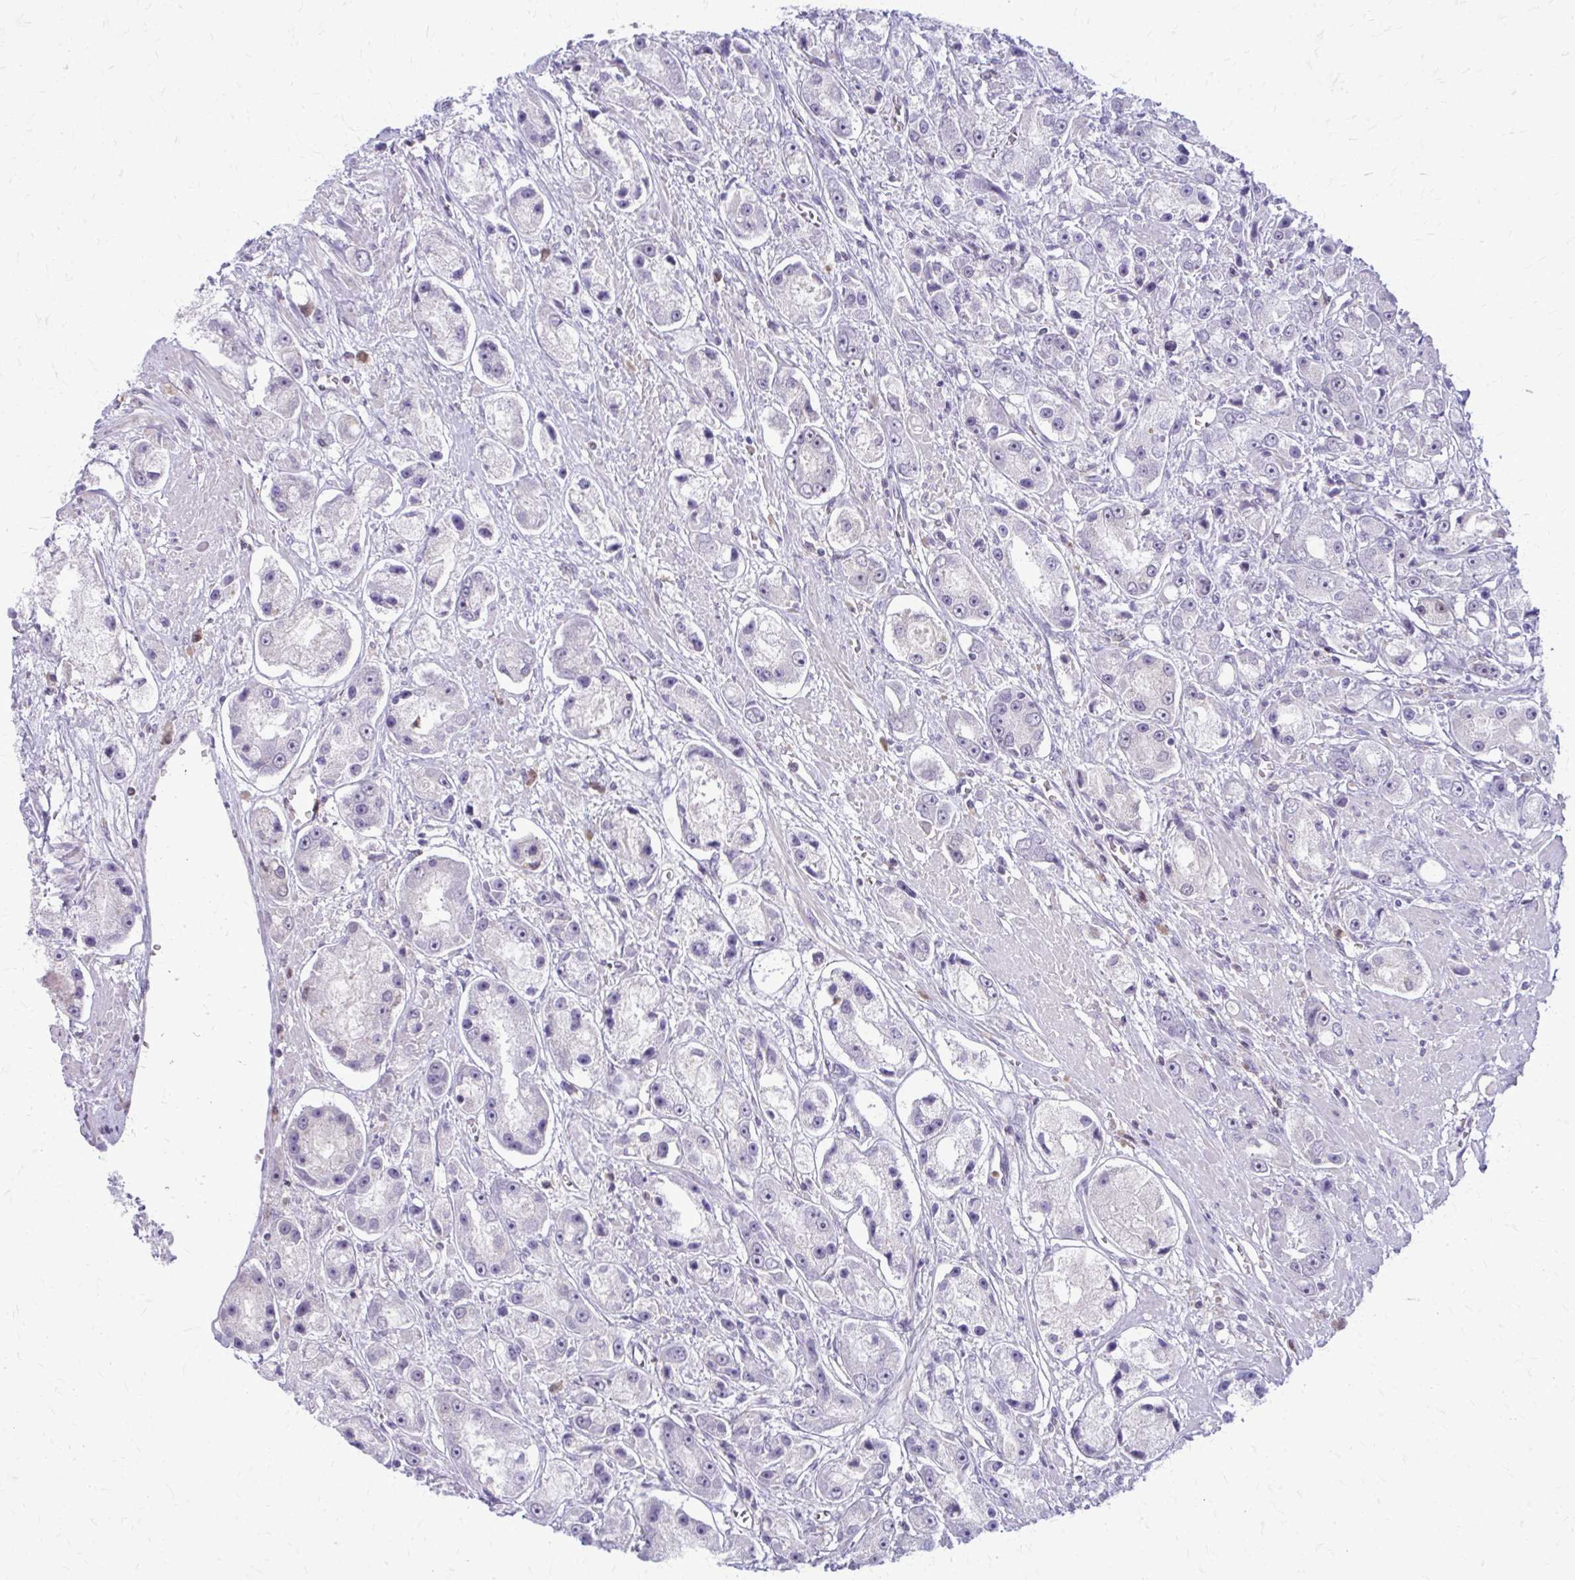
{"staining": {"intensity": "negative", "quantity": "none", "location": "none"}, "tissue": "prostate cancer", "cell_type": "Tumor cells", "image_type": "cancer", "snomed": [{"axis": "morphology", "description": "Adenocarcinoma, High grade"}, {"axis": "topography", "description": "Prostate"}], "caption": "The micrograph demonstrates no significant expression in tumor cells of prostate adenocarcinoma (high-grade).", "gene": "GLRX", "patient": {"sex": "male", "age": 67}}